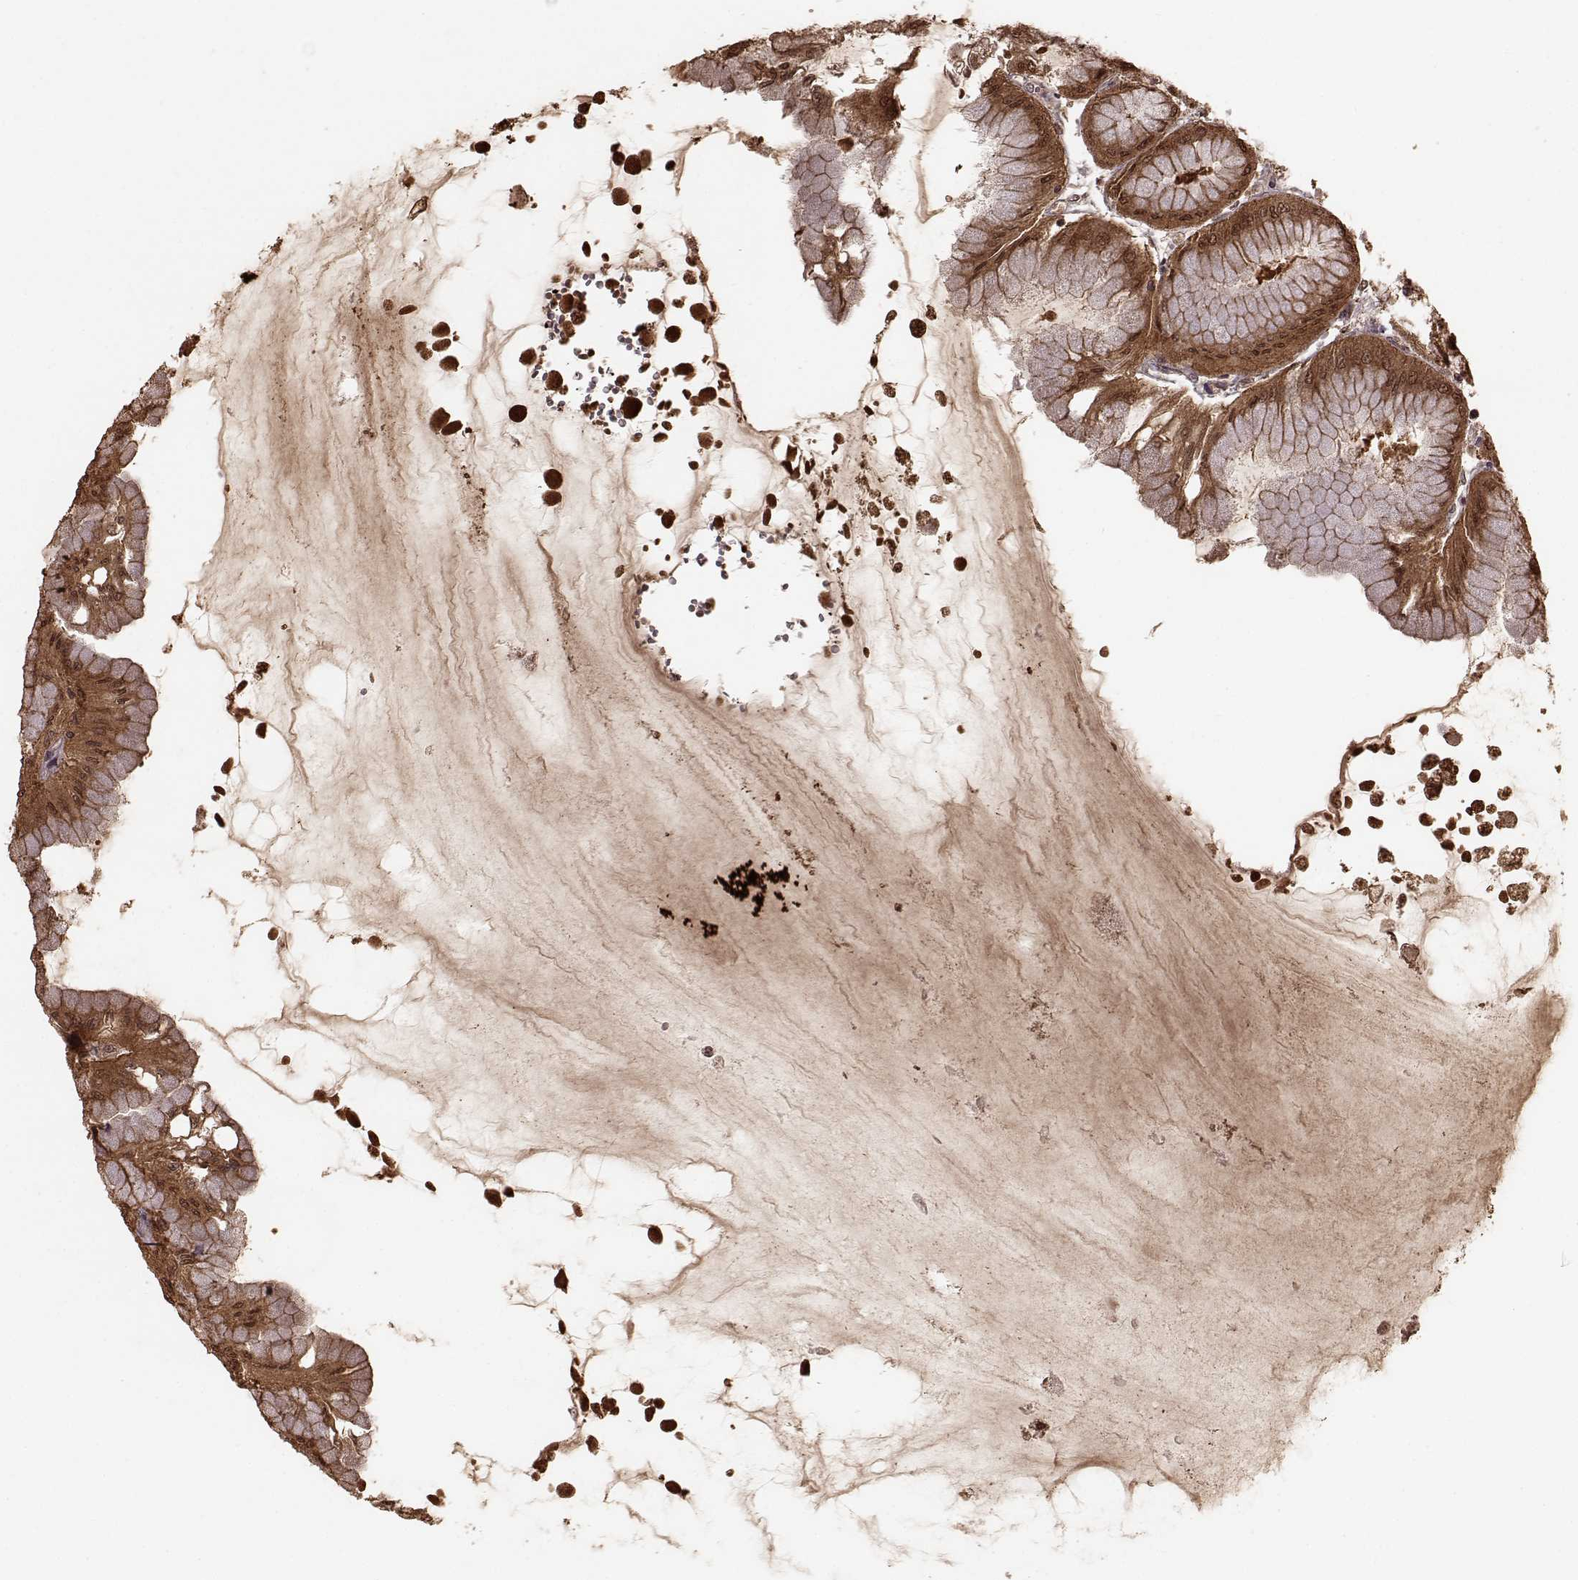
{"staining": {"intensity": "moderate", "quantity": ">75%", "location": "cytoplasmic/membranous,nuclear"}, "tissue": "stomach", "cell_type": "Glandular cells", "image_type": "normal", "snomed": [{"axis": "morphology", "description": "Normal tissue, NOS"}, {"axis": "topography", "description": "Stomach, upper"}], "caption": "Immunohistochemical staining of unremarkable human stomach shows medium levels of moderate cytoplasmic/membranous,nuclear positivity in approximately >75% of glandular cells.", "gene": "GSS", "patient": {"sex": "male", "age": 60}}